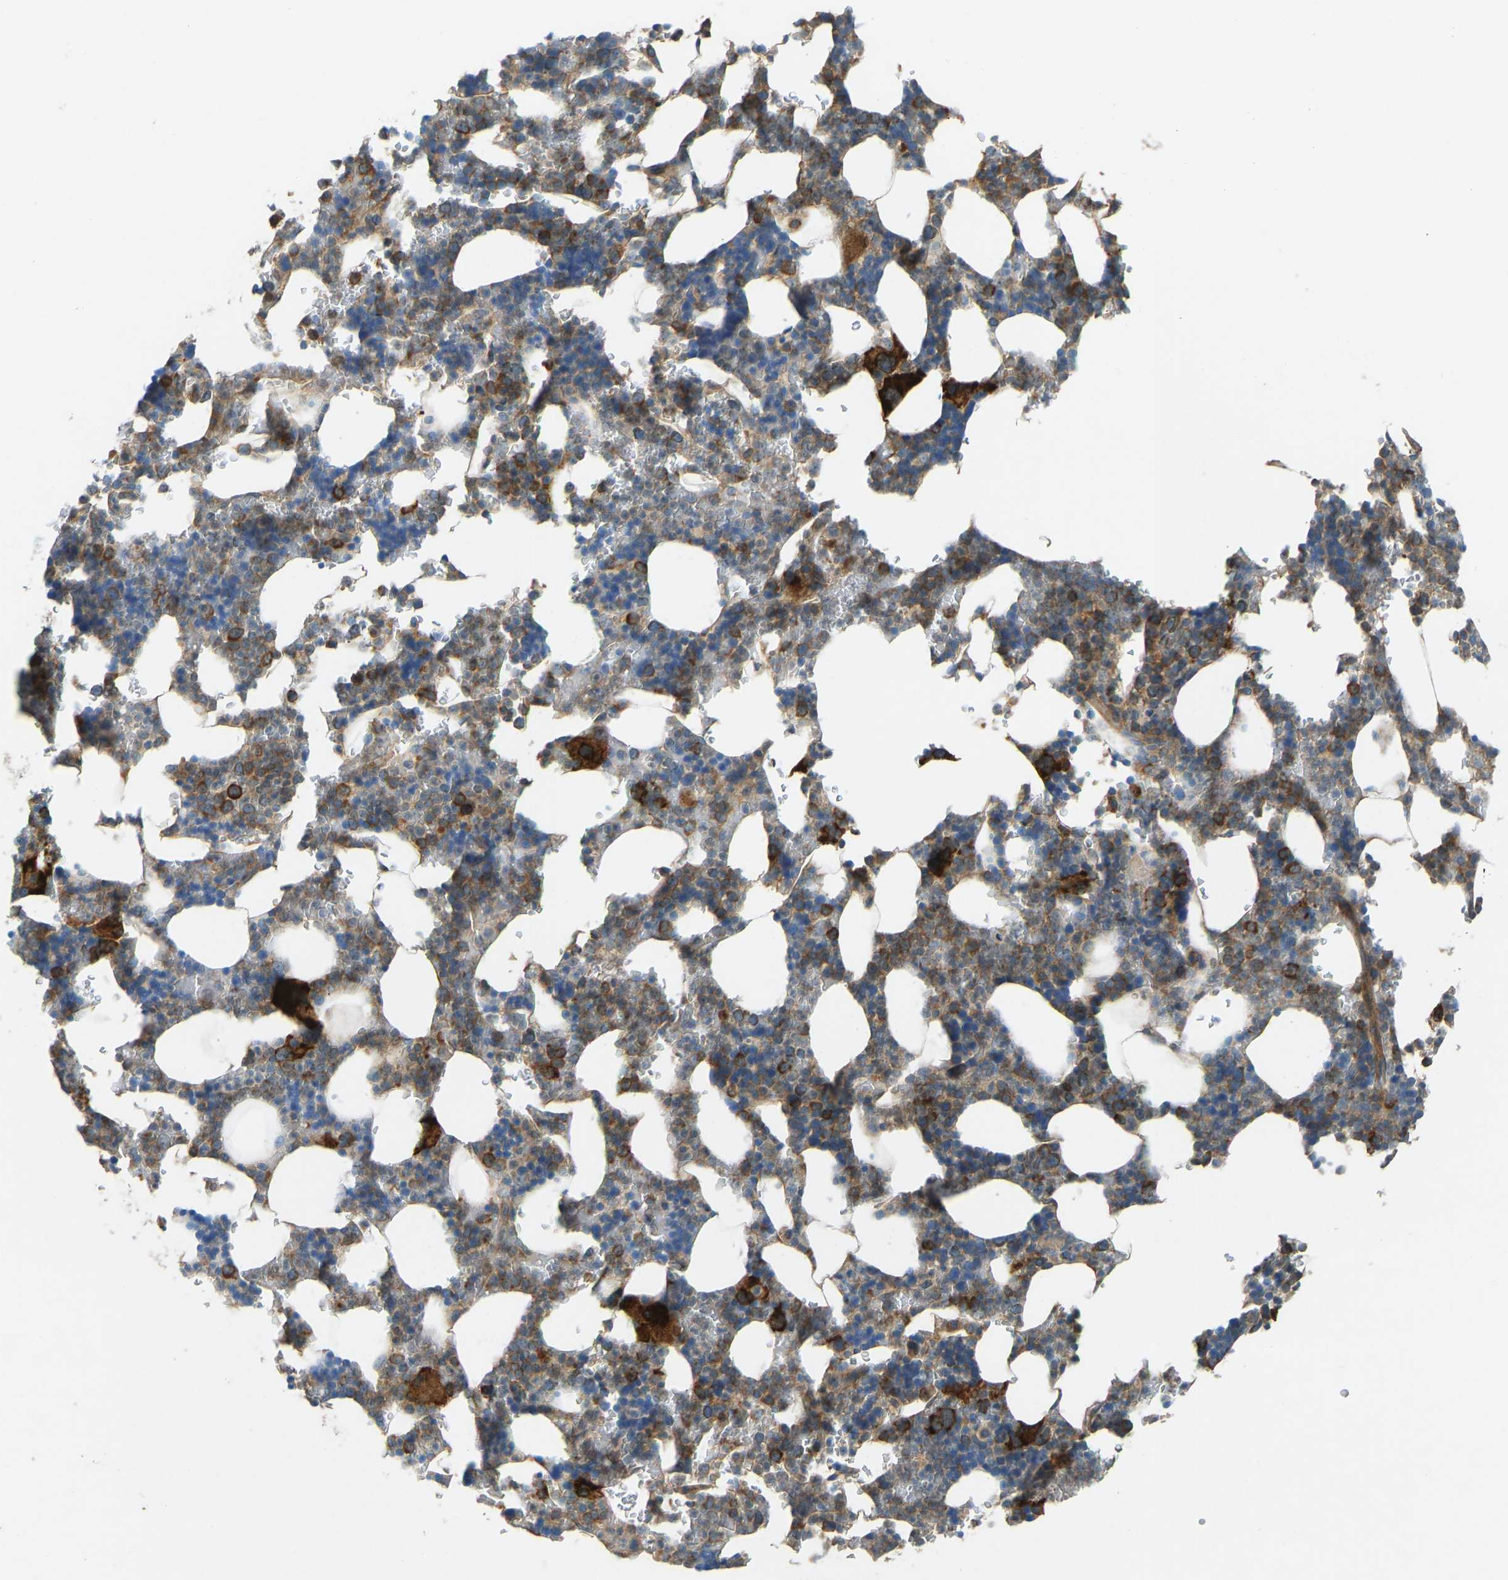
{"staining": {"intensity": "strong", "quantity": "25%-75%", "location": "cytoplasmic/membranous"}, "tissue": "bone marrow", "cell_type": "Hematopoietic cells", "image_type": "normal", "snomed": [{"axis": "morphology", "description": "Normal tissue, NOS"}, {"axis": "topography", "description": "Bone marrow"}], "caption": "High-magnification brightfield microscopy of unremarkable bone marrow stained with DAB (brown) and counterstained with hematoxylin (blue). hematopoietic cells exhibit strong cytoplasmic/membranous expression is present in about25%-75% of cells.", "gene": "STAU2", "patient": {"sex": "female", "age": 81}}